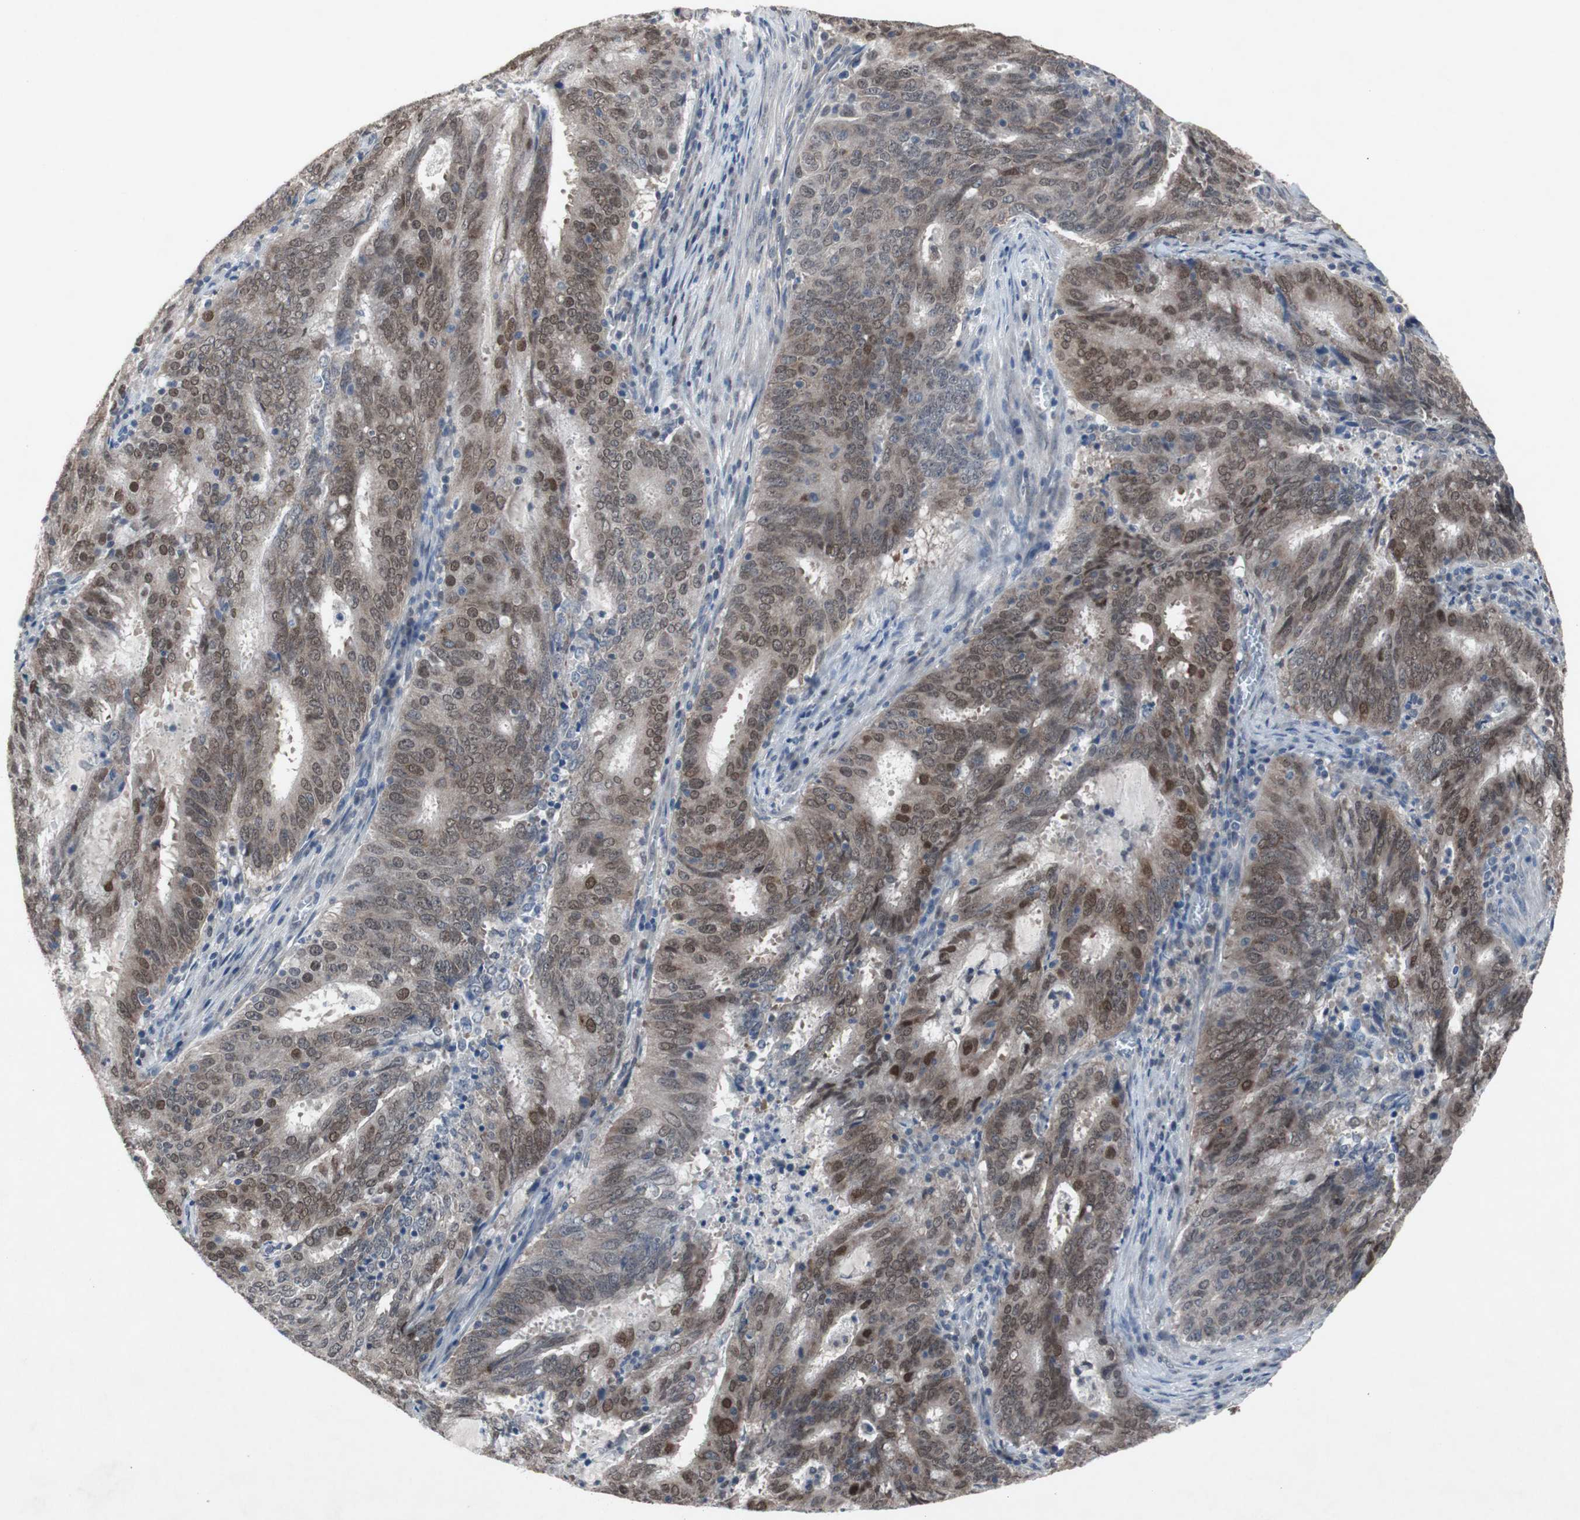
{"staining": {"intensity": "moderate", "quantity": ">75%", "location": "nuclear"}, "tissue": "cervical cancer", "cell_type": "Tumor cells", "image_type": "cancer", "snomed": [{"axis": "morphology", "description": "Adenocarcinoma, NOS"}, {"axis": "topography", "description": "Cervix"}], "caption": "The photomicrograph displays a brown stain indicating the presence of a protein in the nuclear of tumor cells in cervical cancer (adenocarcinoma).", "gene": "RBM47", "patient": {"sex": "female", "age": 44}}